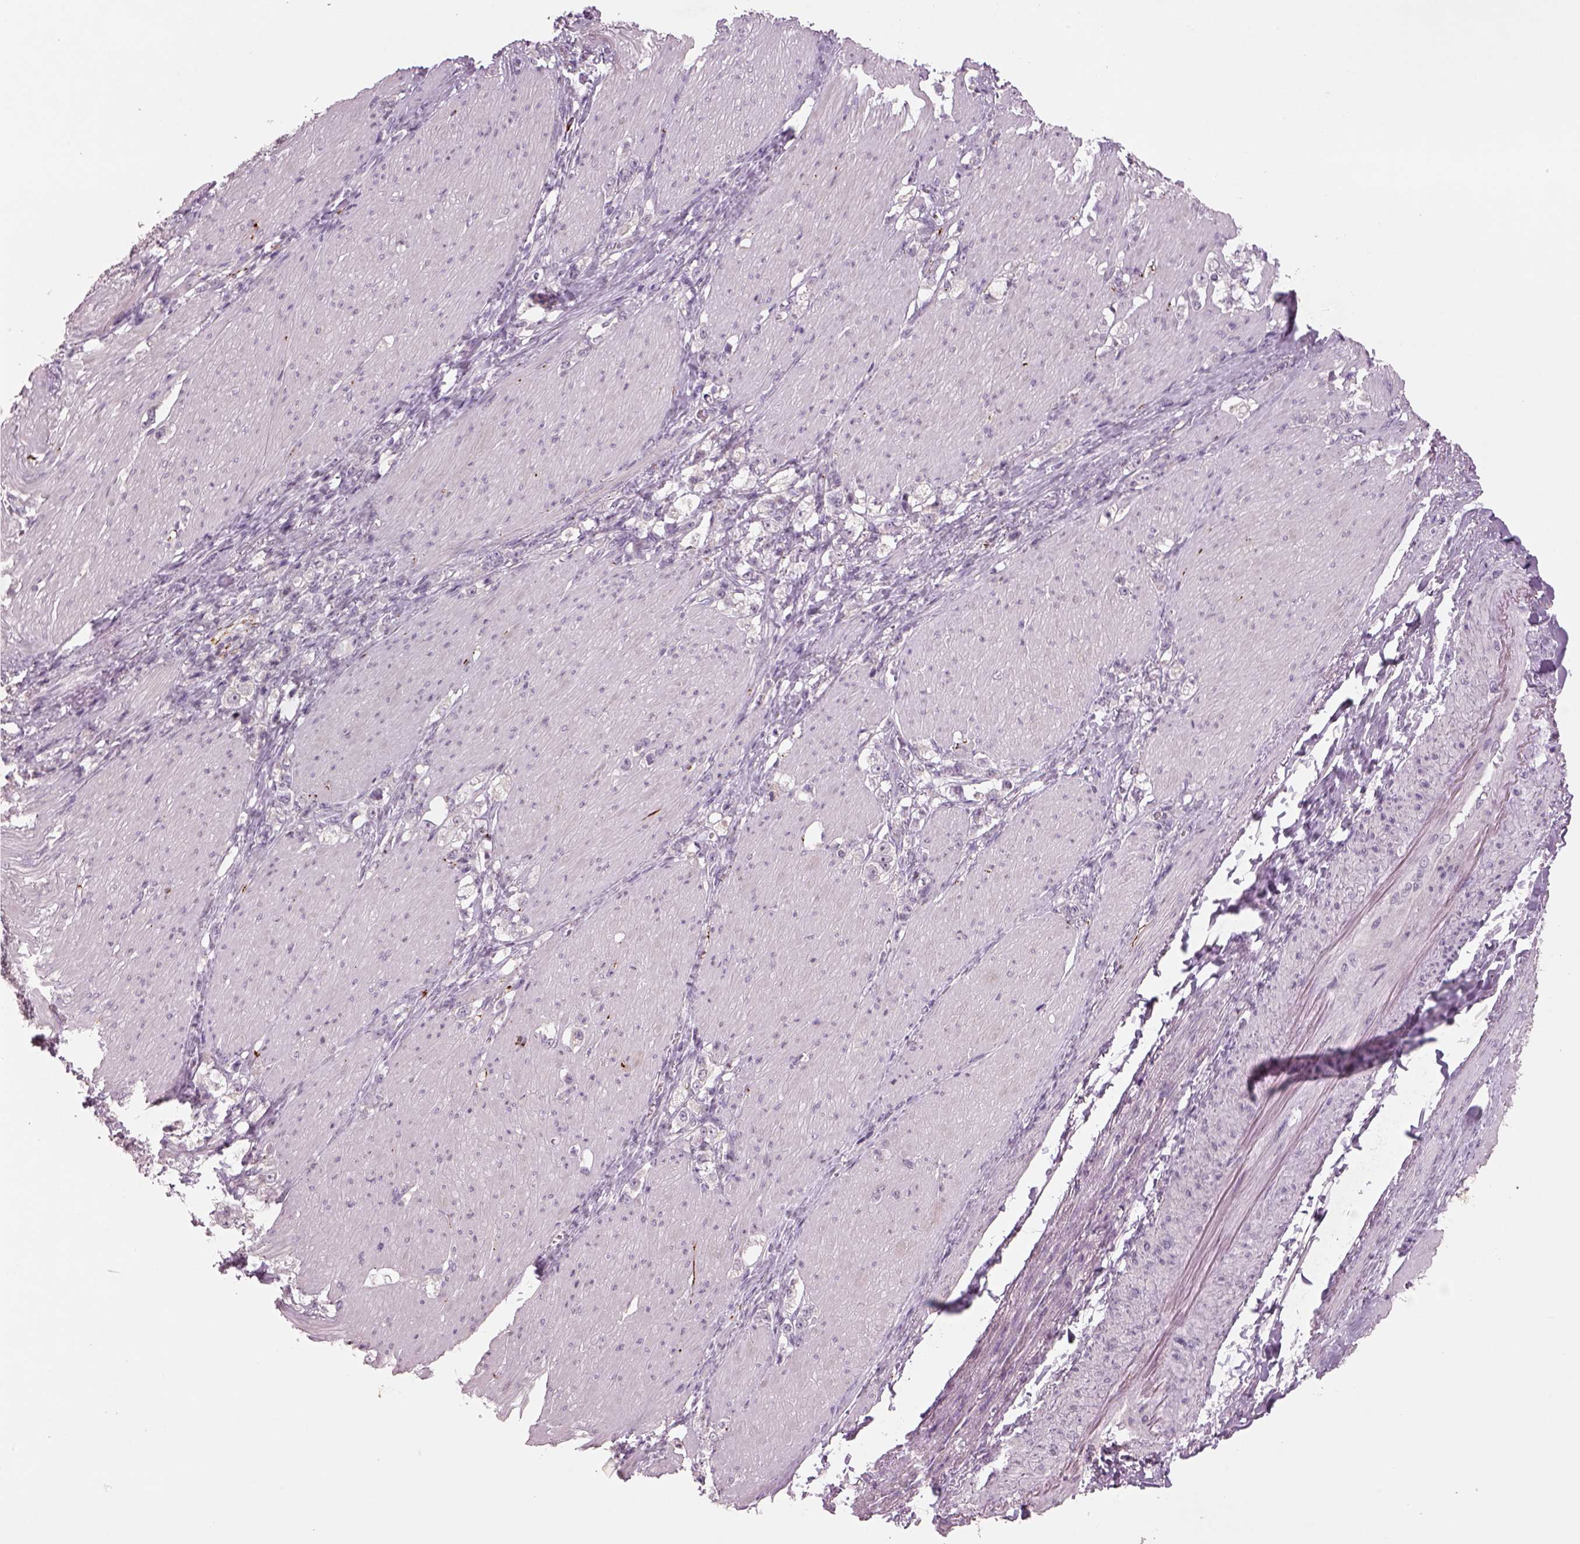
{"staining": {"intensity": "negative", "quantity": "none", "location": "none"}, "tissue": "stomach cancer", "cell_type": "Tumor cells", "image_type": "cancer", "snomed": [{"axis": "morphology", "description": "Adenocarcinoma, NOS"}, {"axis": "topography", "description": "Stomach, lower"}], "caption": "Immunohistochemistry (IHC) micrograph of stomach adenocarcinoma stained for a protein (brown), which displays no staining in tumor cells. (Stains: DAB immunohistochemistry with hematoxylin counter stain, Microscopy: brightfield microscopy at high magnification).", "gene": "PENK", "patient": {"sex": "male", "age": 88}}